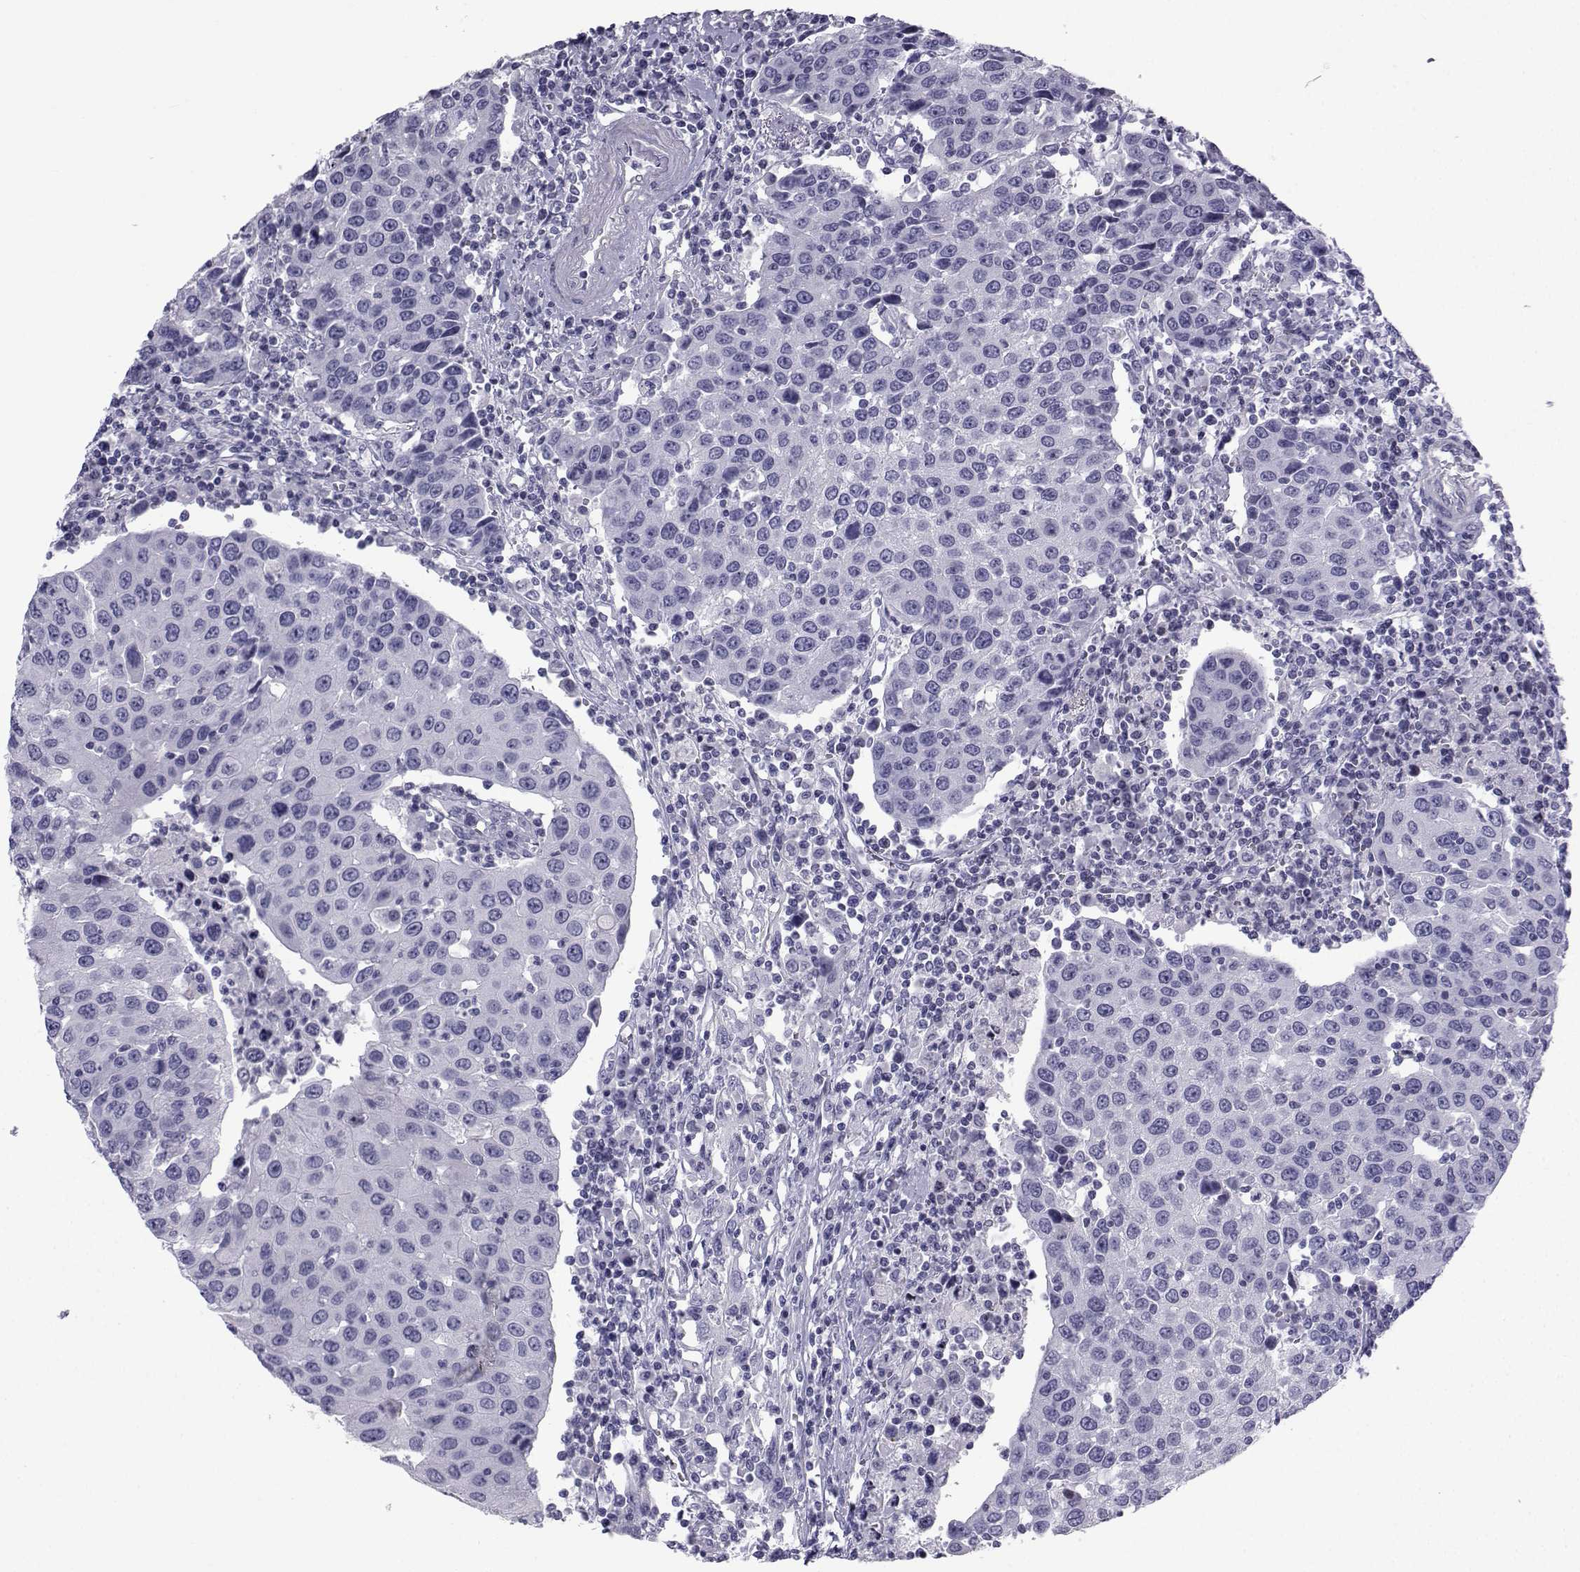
{"staining": {"intensity": "negative", "quantity": "none", "location": "none"}, "tissue": "urothelial cancer", "cell_type": "Tumor cells", "image_type": "cancer", "snomed": [{"axis": "morphology", "description": "Urothelial carcinoma, High grade"}, {"axis": "topography", "description": "Urinary bladder"}], "caption": "Immunohistochemistry (IHC) of human urothelial carcinoma (high-grade) exhibits no positivity in tumor cells.", "gene": "SPANXD", "patient": {"sex": "female", "age": 85}}